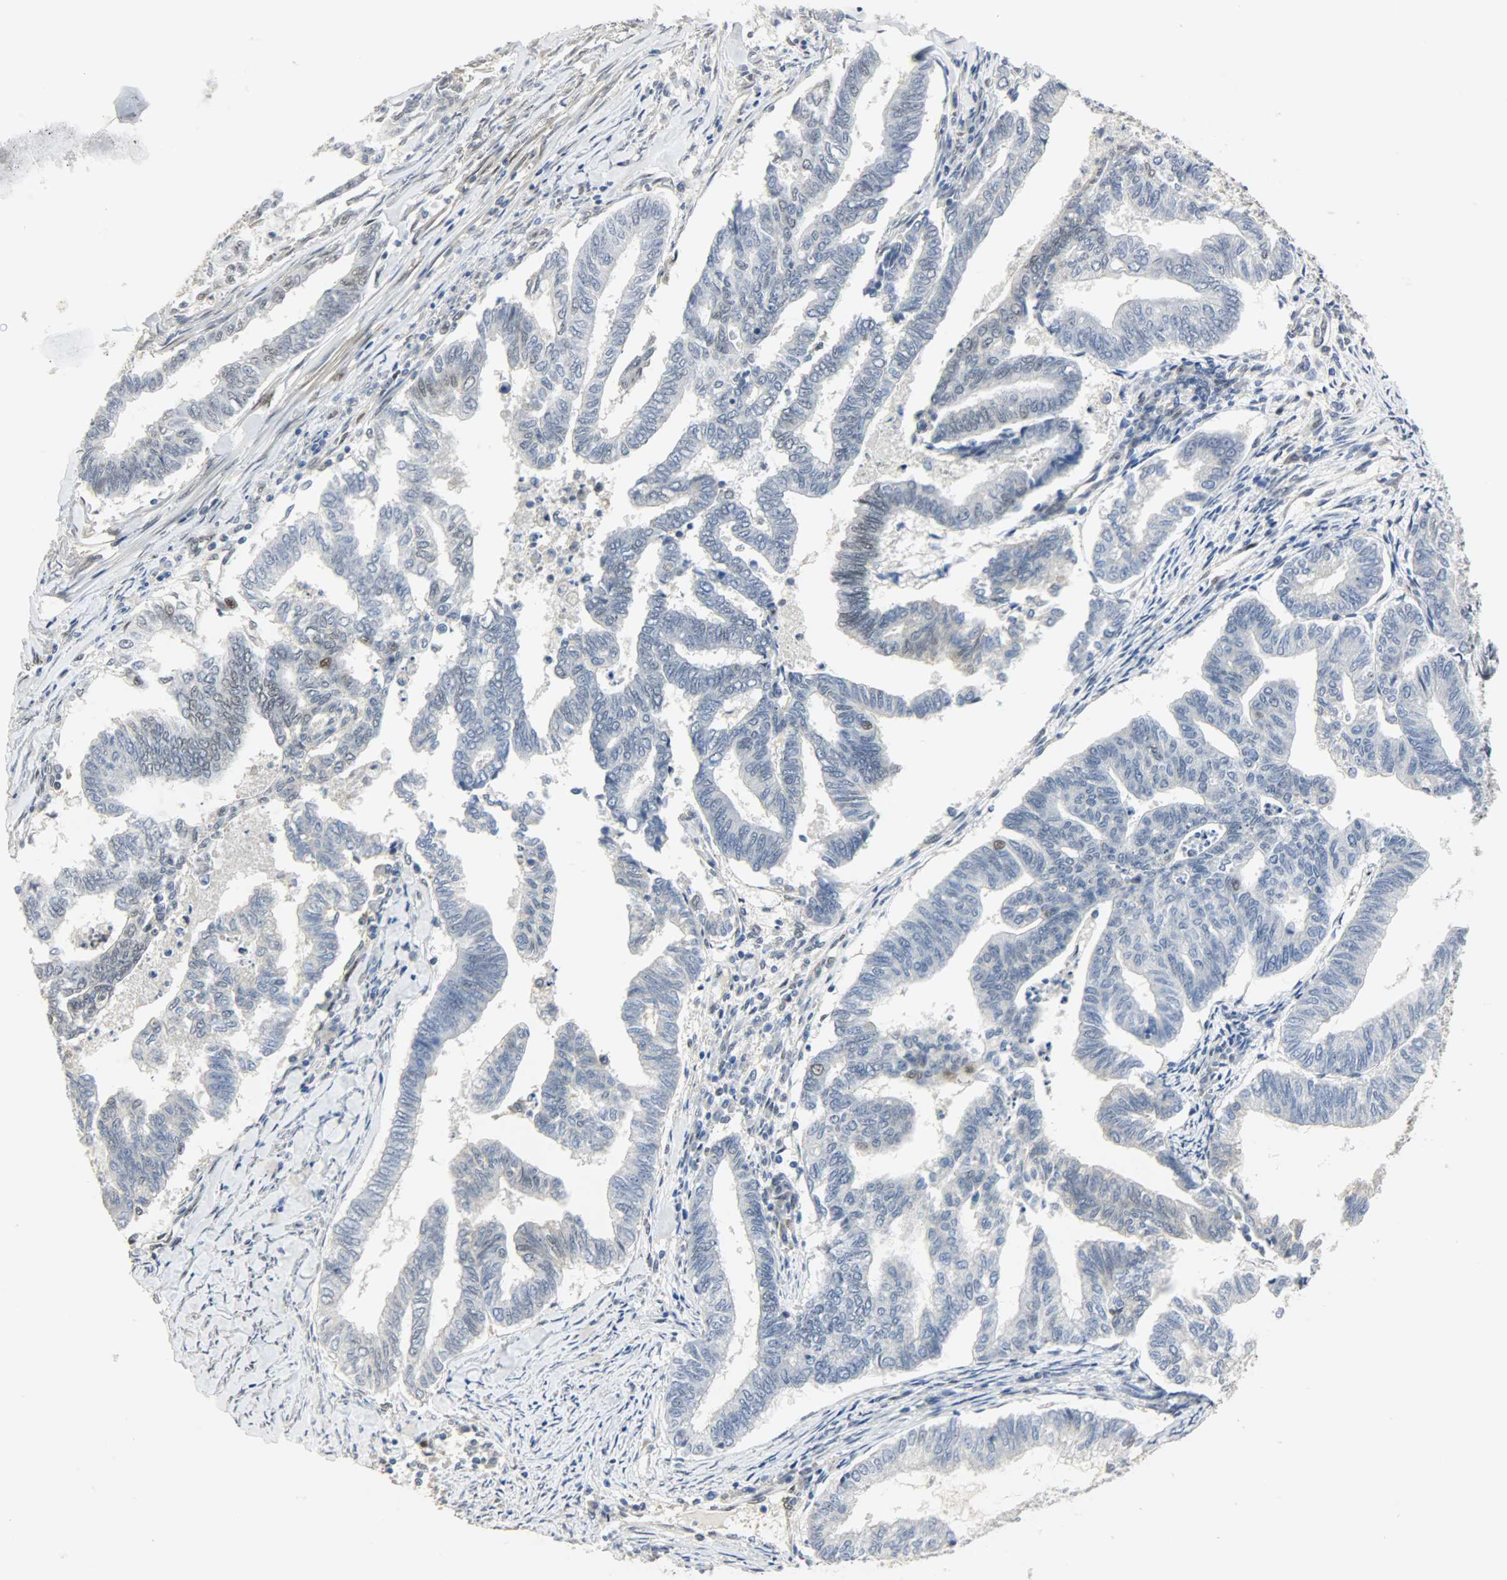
{"staining": {"intensity": "weak", "quantity": "<25%", "location": "nuclear"}, "tissue": "endometrial cancer", "cell_type": "Tumor cells", "image_type": "cancer", "snomed": [{"axis": "morphology", "description": "Adenocarcinoma, NOS"}, {"axis": "topography", "description": "Endometrium"}], "caption": "Immunohistochemistry (IHC) photomicrograph of human endometrial cancer stained for a protein (brown), which reveals no expression in tumor cells.", "gene": "NPEPL1", "patient": {"sex": "female", "age": 79}}